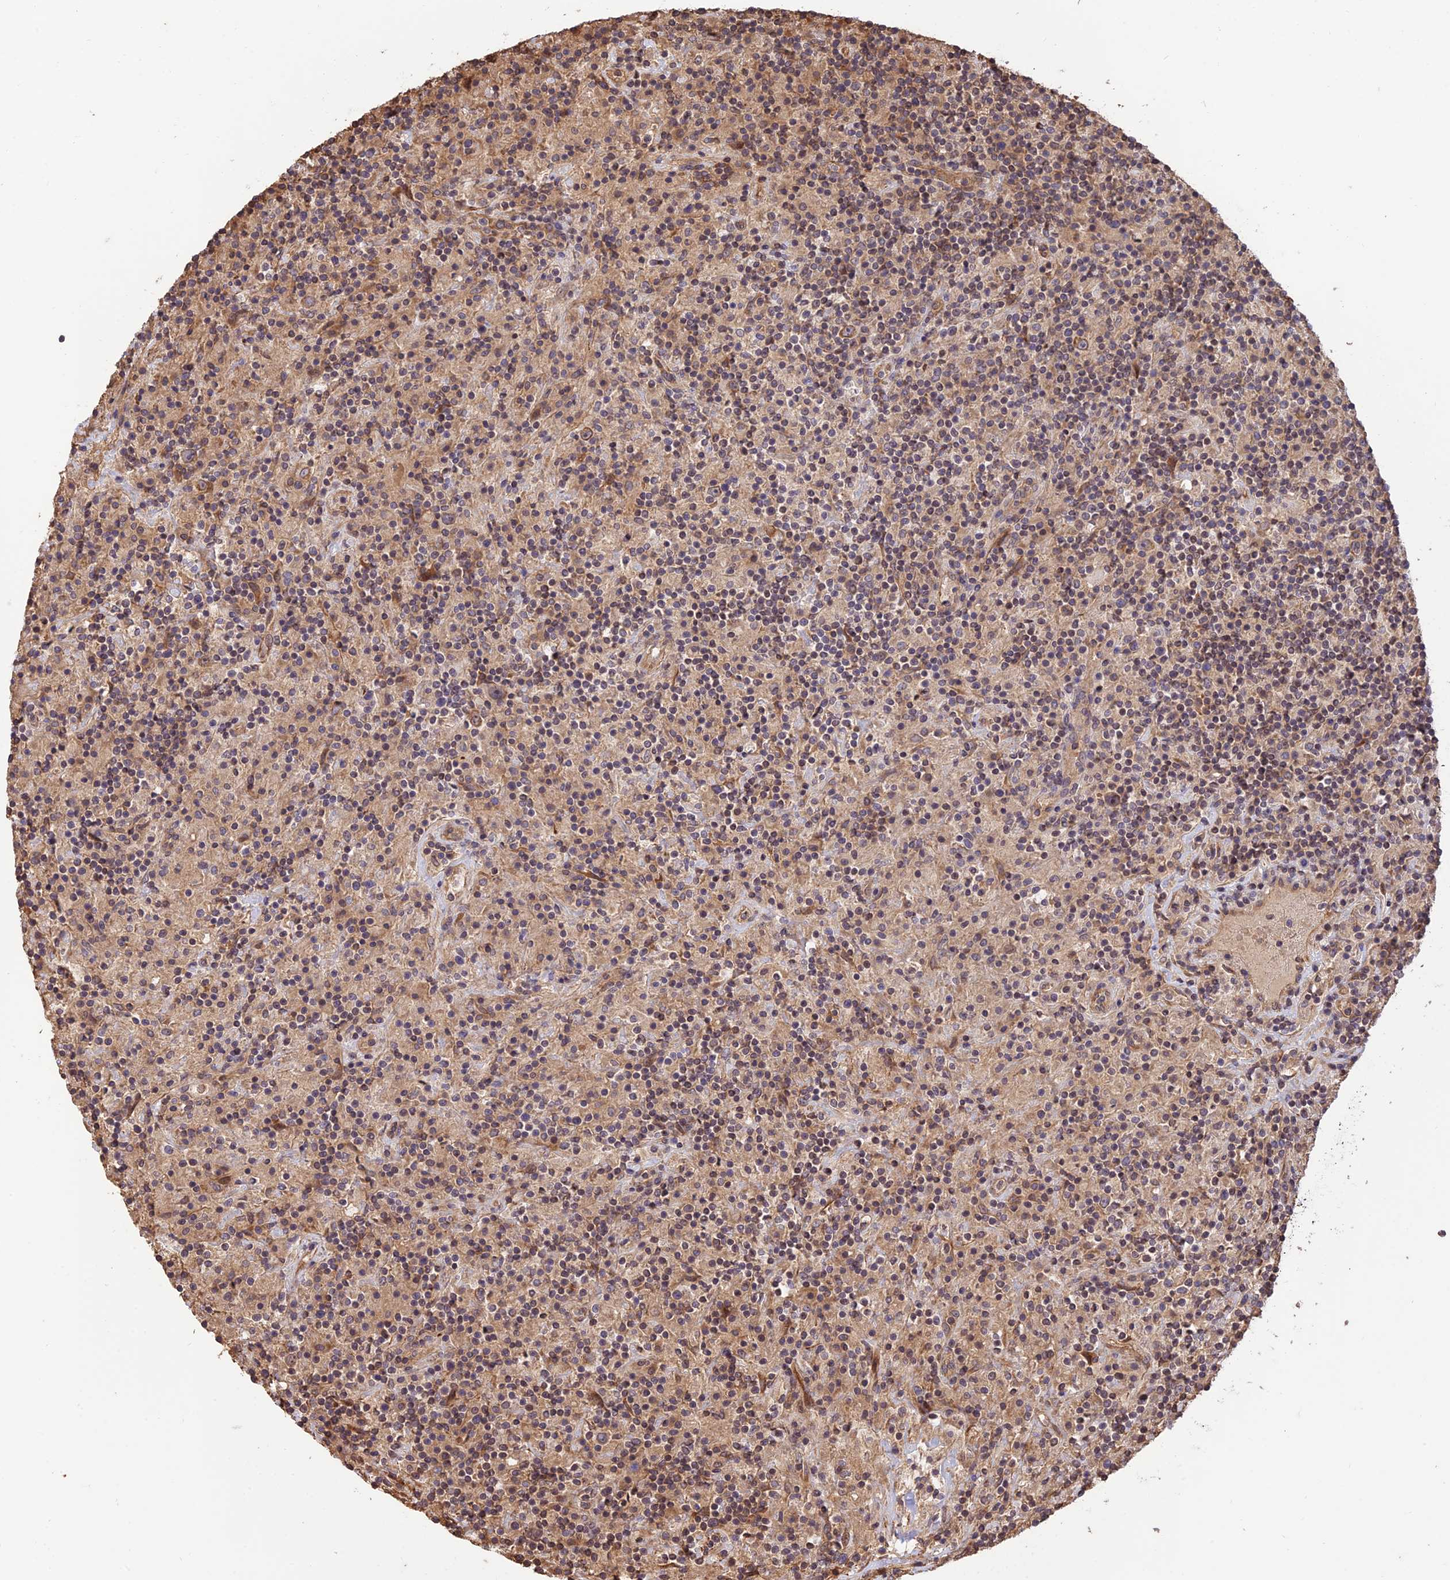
{"staining": {"intensity": "moderate", "quantity": ">75%", "location": "cytoplasmic/membranous"}, "tissue": "lymphoma", "cell_type": "Tumor cells", "image_type": "cancer", "snomed": [{"axis": "morphology", "description": "Hodgkin's disease, NOS"}, {"axis": "topography", "description": "Lymph node"}], "caption": "An IHC image of tumor tissue is shown. Protein staining in brown labels moderate cytoplasmic/membranous positivity in Hodgkin's disease within tumor cells.", "gene": "CREBL2", "patient": {"sex": "male", "age": 70}}